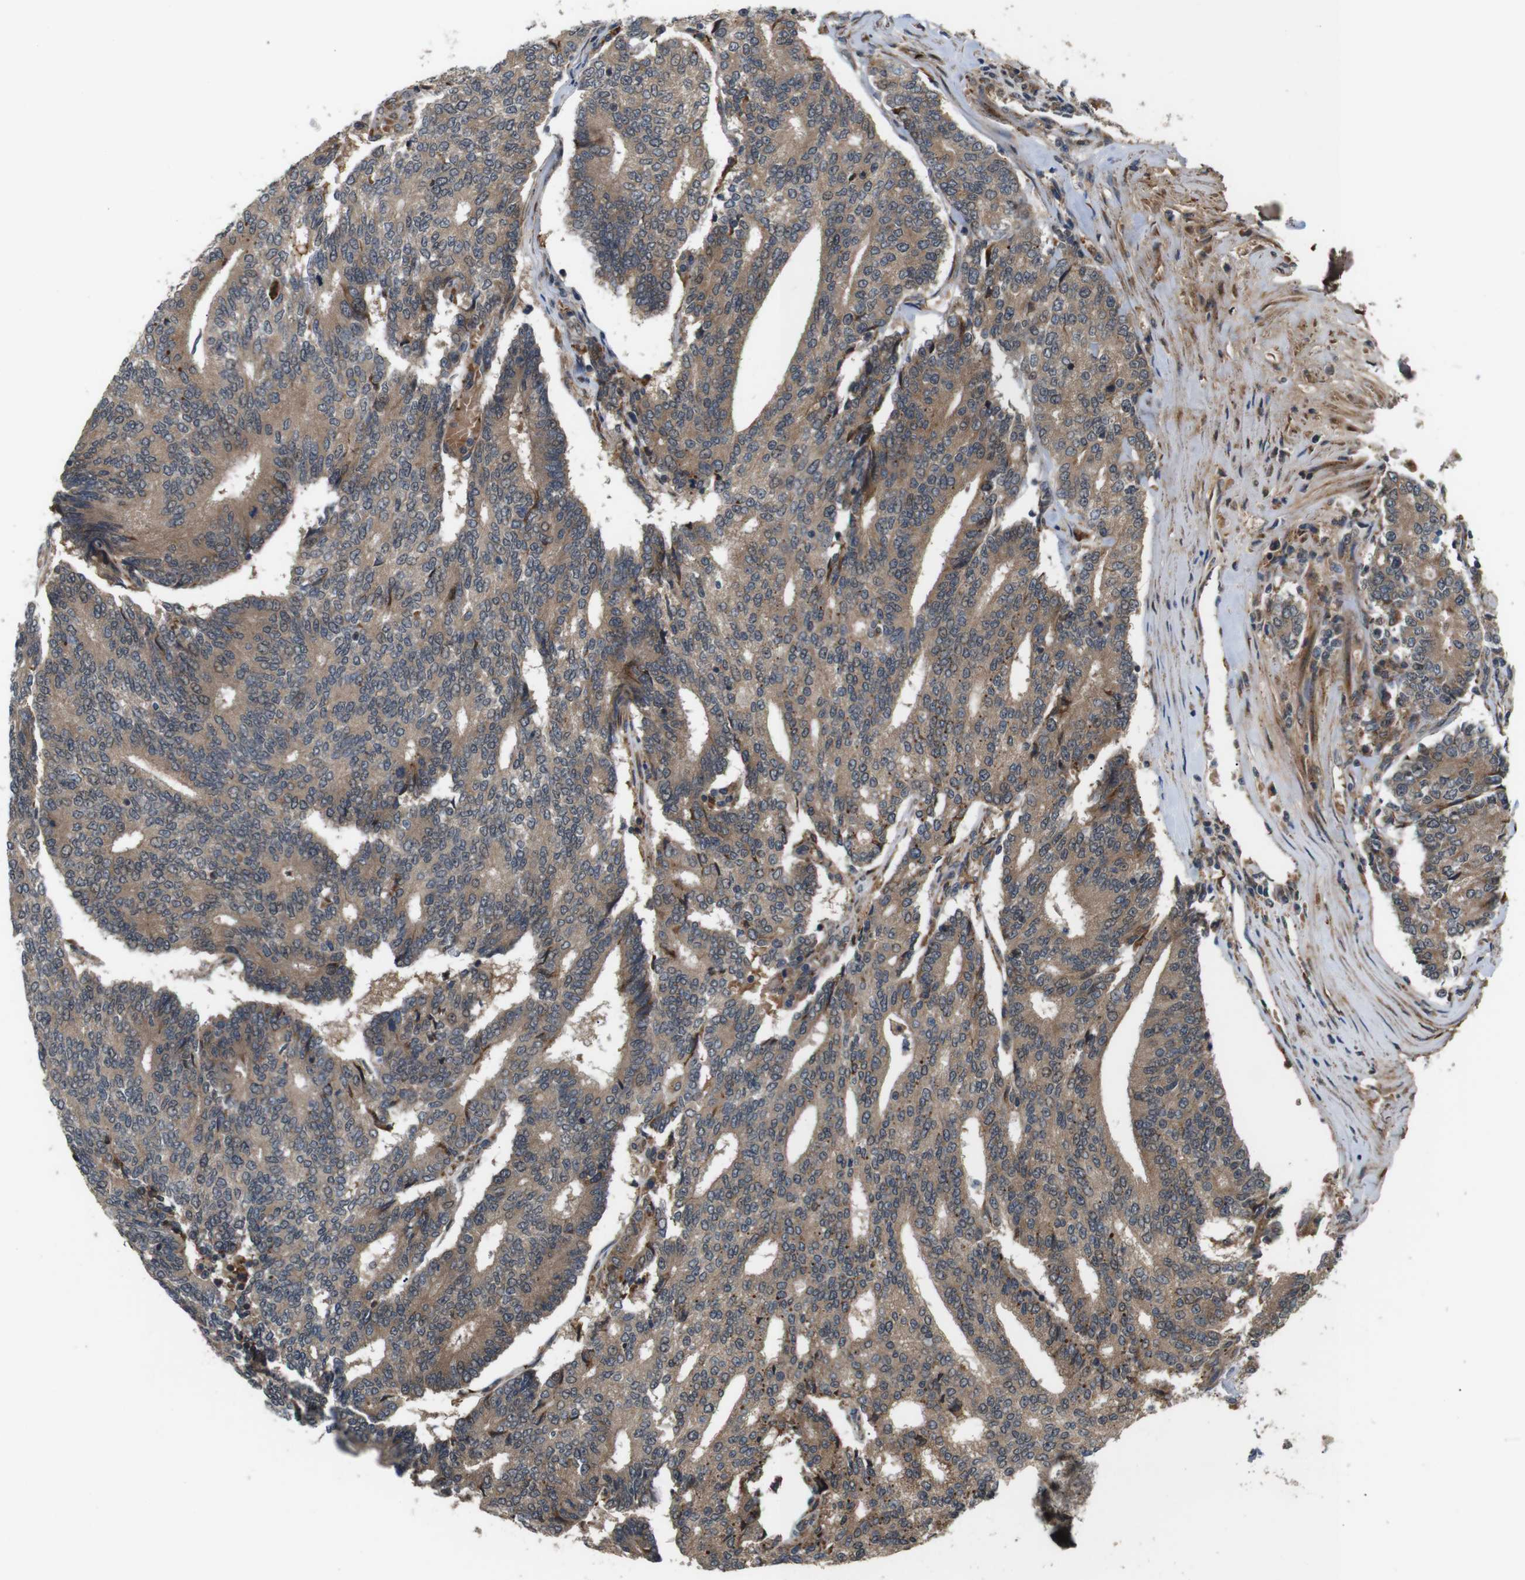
{"staining": {"intensity": "moderate", "quantity": ">75%", "location": "cytoplasmic/membranous"}, "tissue": "prostate cancer", "cell_type": "Tumor cells", "image_type": "cancer", "snomed": [{"axis": "morphology", "description": "Normal tissue, NOS"}, {"axis": "morphology", "description": "Adenocarcinoma, High grade"}, {"axis": "topography", "description": "Prostate"}, {"axis": "topography", "description": "Seminal veicle"}], "caption": "Adenocarcinoma (high-grade) (prostate) tissue exhibits moderate cytoplasmic/membranous expression in about >75% of tumor cells, visualized by immunohistochemistry.", "gene": "EPHB2", "patient": {"sex": "male", "age": 55}}